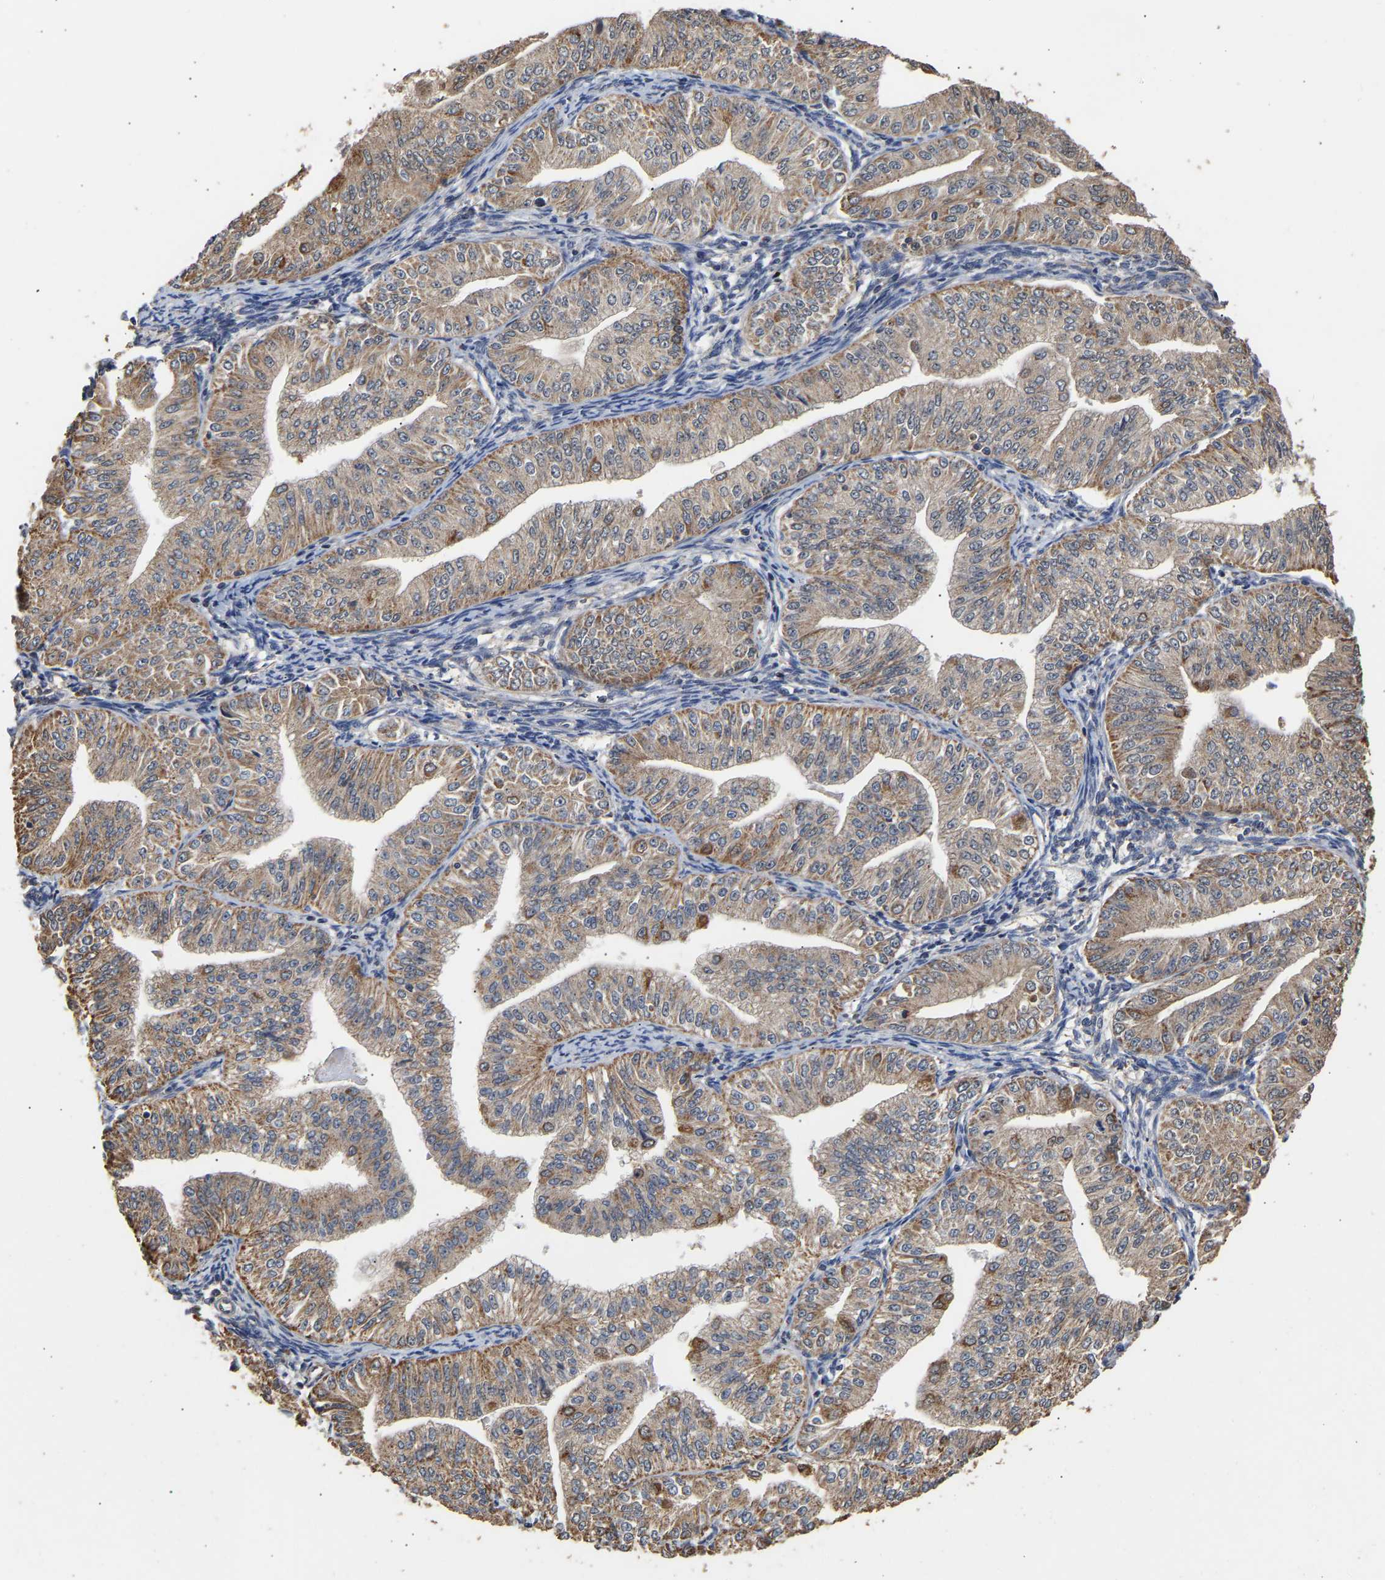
{"staining": {"intensity": "moderate", "quantity": ">75%", "location": "cytoplasmic/membranous"}, "tissue": "endometrial cancer", "cell_type": "Tumor cells", "image_type": "cancer", "snomed": [{"axis": "morphology", "description": "Normal tissue, NOS"}, {"axis": "morphology", "description": "Adenocarcinoma, NOS"}, {"axis": "topography", "description": "Endometrium"}], "caption": "DAB (3,3'-diaminobenzidine) immunohistochemical staining of endometrial cancer reveals moderate cytoplasmic/membranous protein expression in approximately >75% of tumor cells. (Brightfield microscopy of DAB IHC at high magnification).", "gene": "ZNF26", "patient": {"sex": "female", "age": 53}}